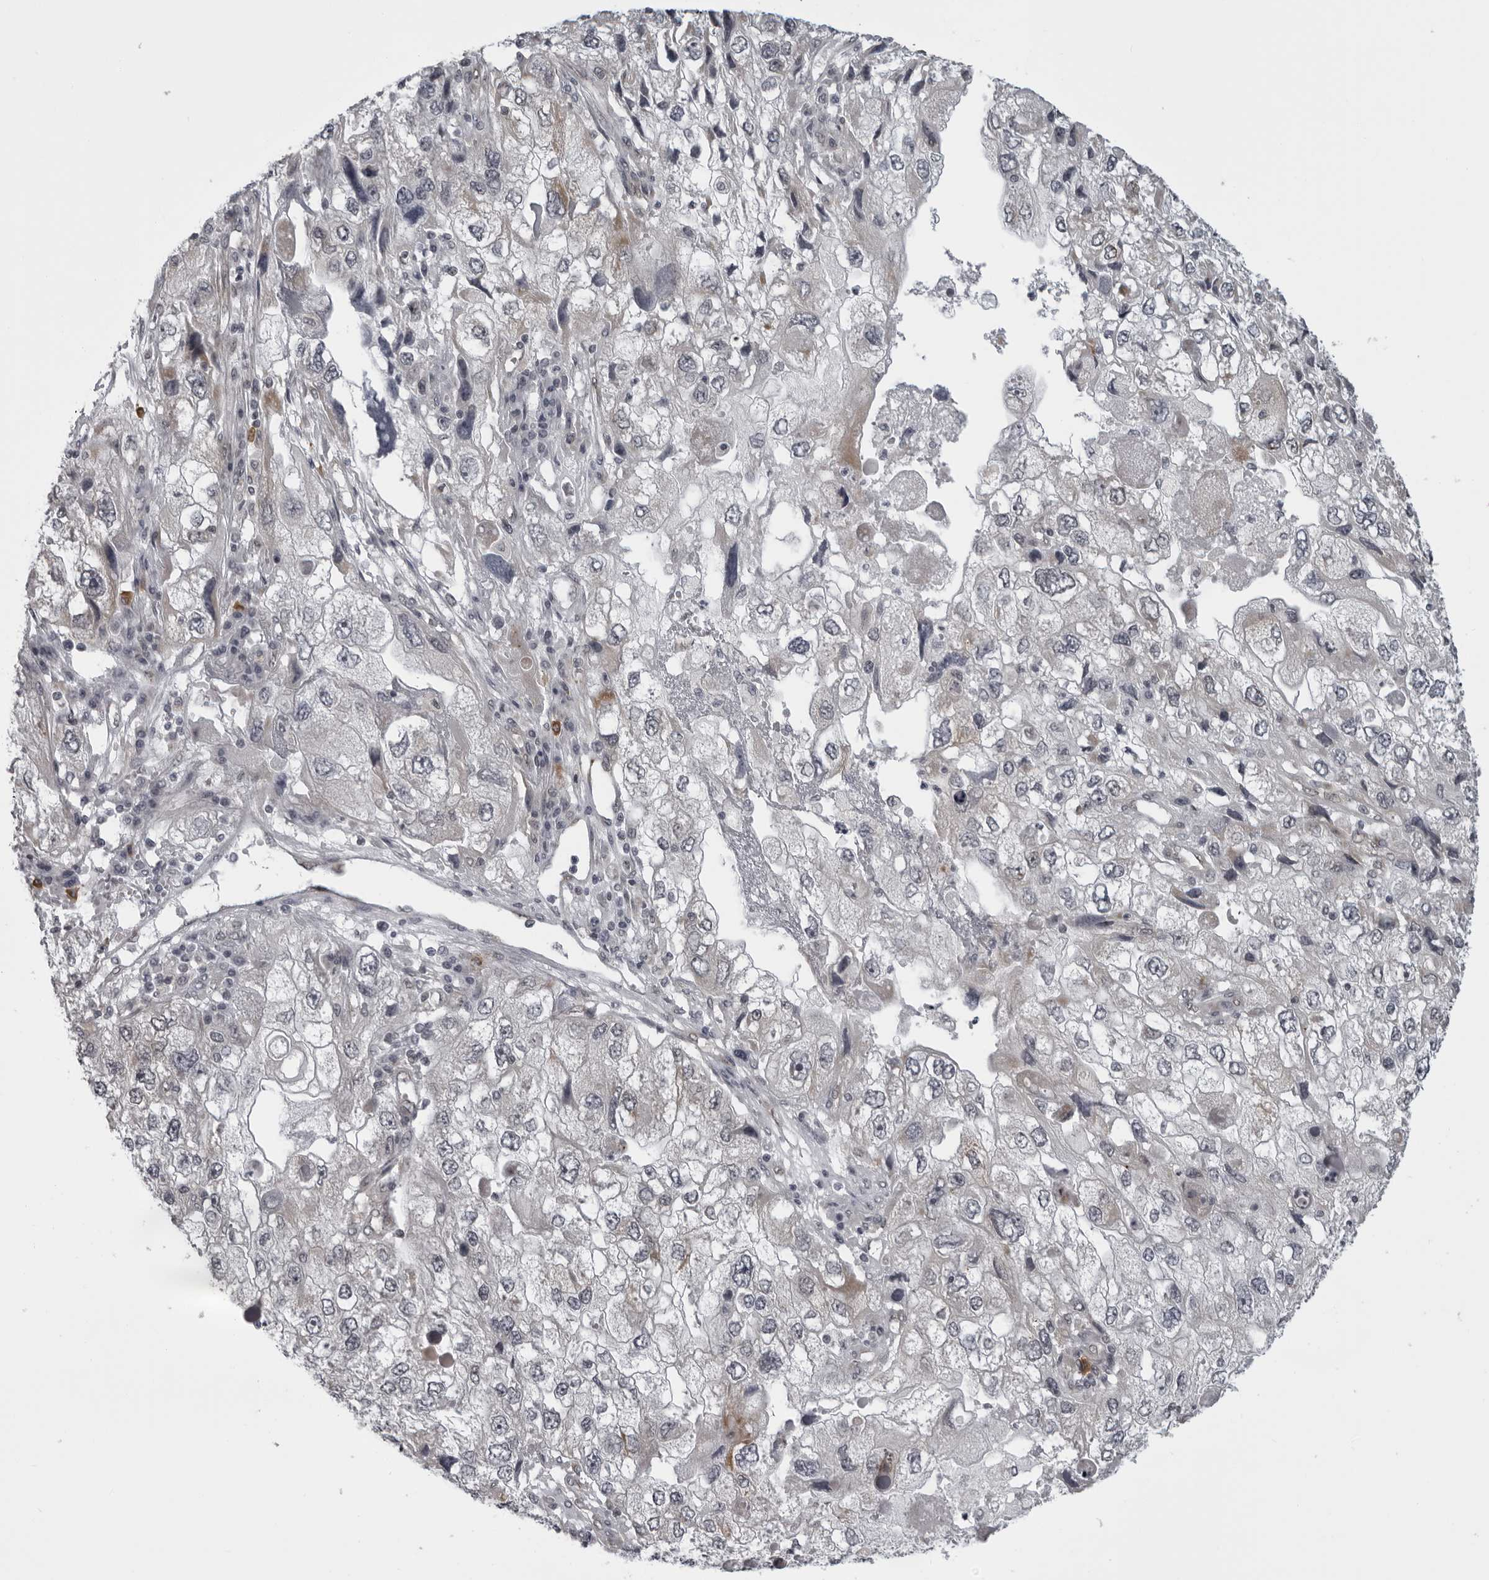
{"staining": {"intensity": "weak", "quantity": "<25%", "location": "cytoplasmic/membranous"}, "tissue": "endometrial cancer", "cell_type": "Tumor cells", "image_type": "cancer", "snomed": [{"axis": "morphology", "description": "Adenocarcinoma, NOS"}, {"axis": "topography", "description": "Endometrium"}], "caption": "This photomicrograph is of endometrial cancer (adenocarcinoma) stained with immunohistochemistry (IHC) to label a protein in brown with the nuclei are counter-stained blue. There is no staining in tumor cells.", "gene": "MAPK12", "patient": {"sex": "female", "age": 49}}